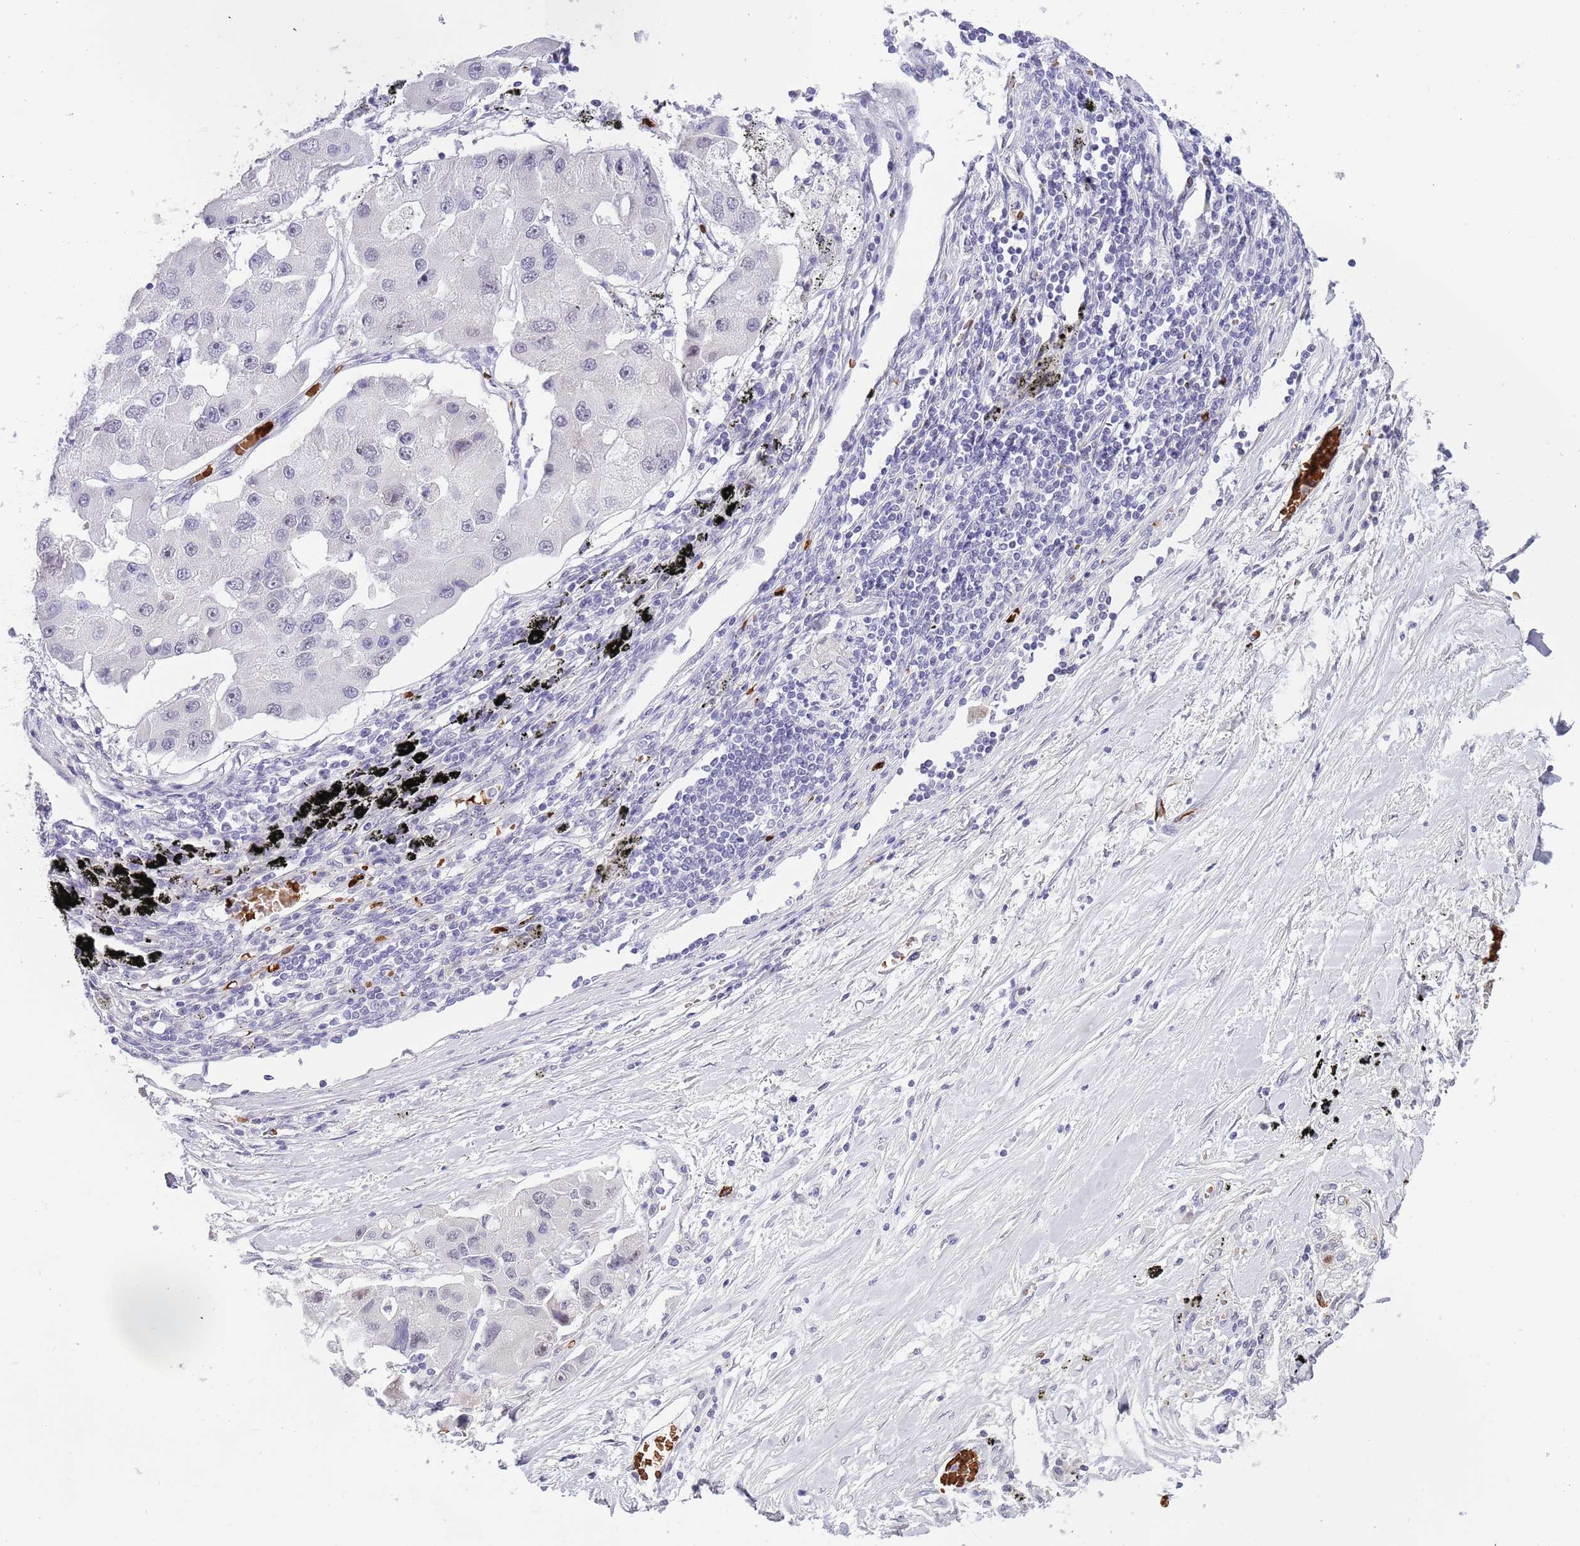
{"staining": {"intensity": "negative", "quantity": "none", "location": "none"}, "tissue": "lung cancer", "cell_type": "Tumor cells", "image_type": "cancer", "snomed": [{"axis": "morphology", "description": "Adenocarcinoma, NOS"}, {"axis": "topography", "description": "Lung"}], "caption": "Tumor cells are negative for brown protein staining in lung cancer.", "gene": "LYPD6B", "patient": {"sex": "female", "age": 54}}